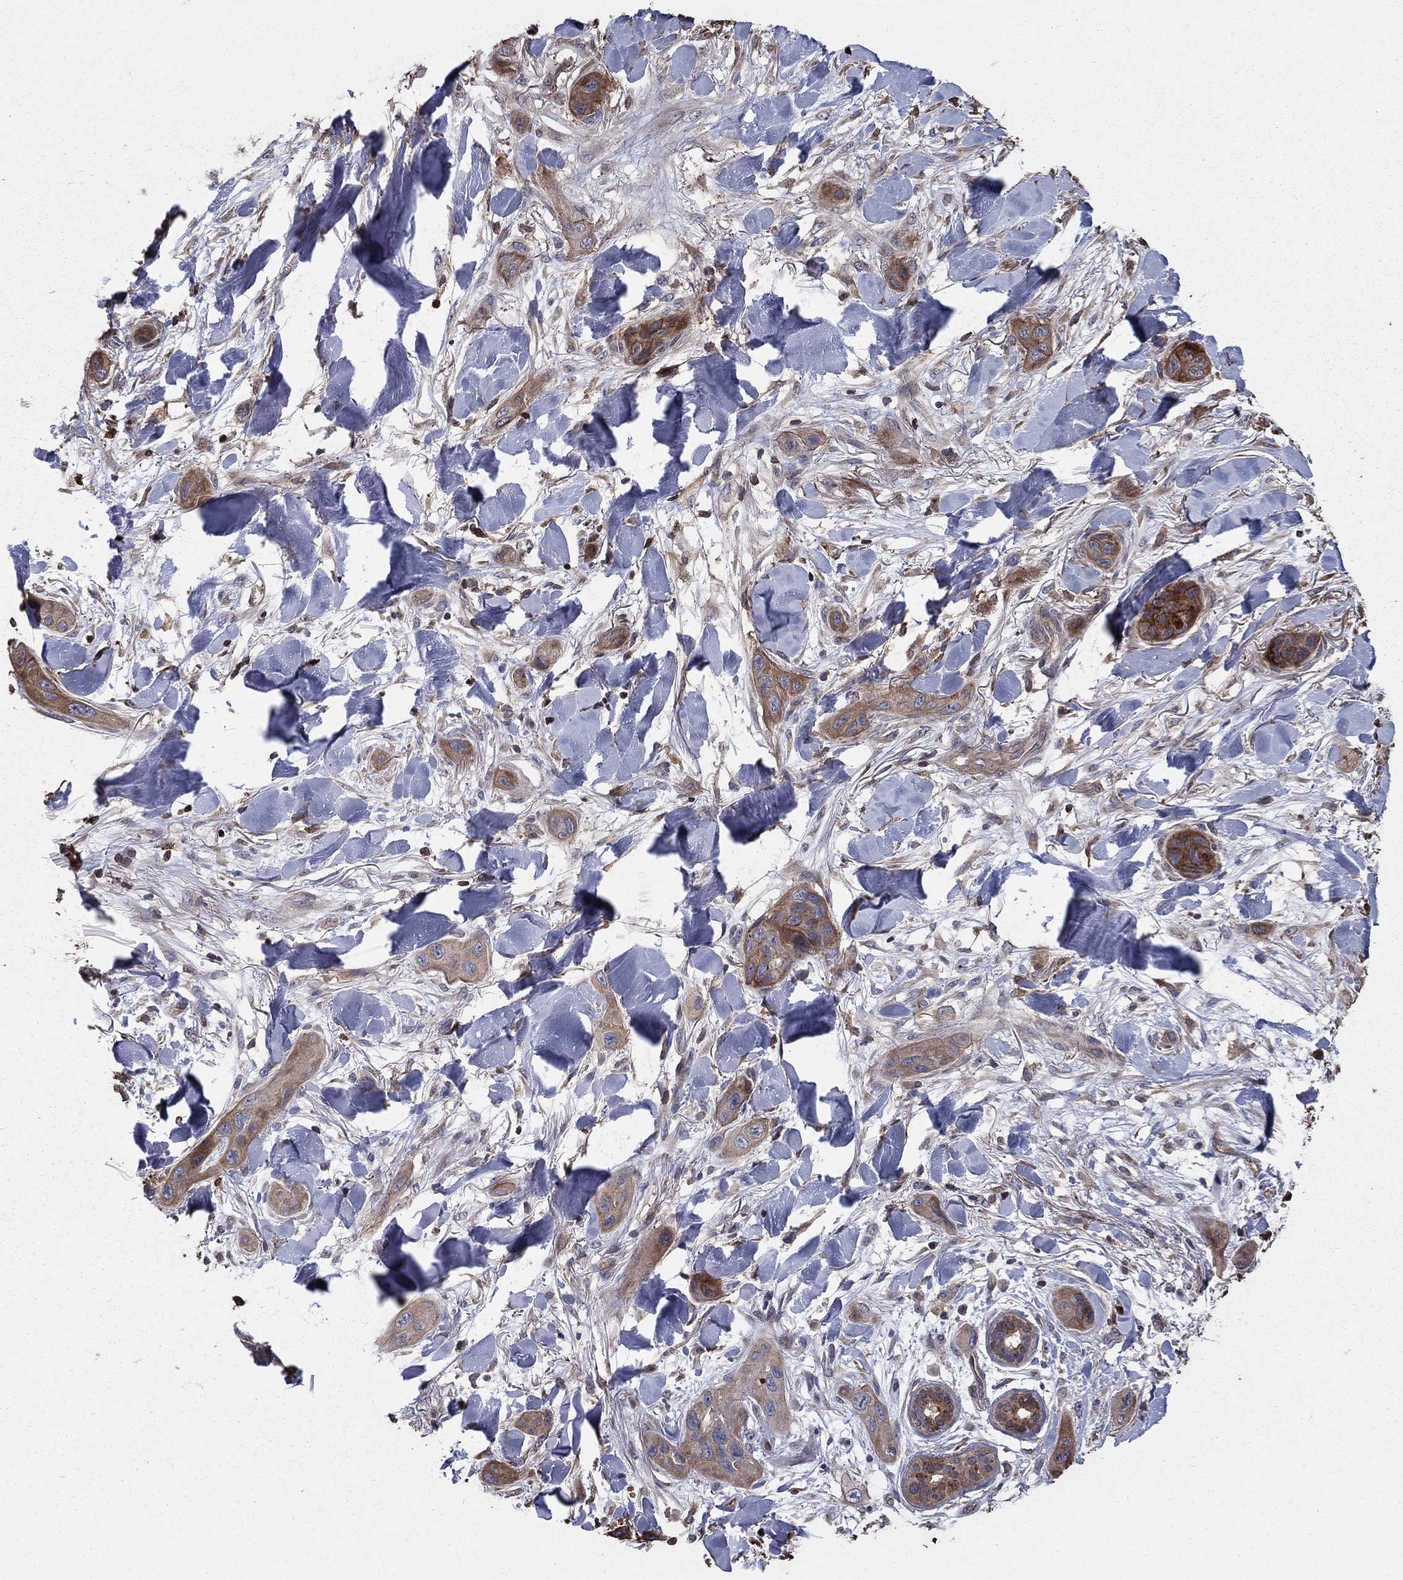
{"staining": {"intensity": "weak", "quantity": "<25%", "location": "cytoplasmic/membranous"}, "tissue": "skin cancer", "cell_type": "Tumor cells", "image_type": "cancer", "snomed": [{"axis": "morphology", "description": "Squamous cell carcinoma, NOS"}, {"axis": "topography", "description": "Skin"}], "caption": "DAB (3,3'-diaminobenzidine) immunohistochemical staining of skin squamous cell carcinoma displays no significant staining in tumor cells.", "gene": "GYG1", "patient": {"sex": "male", "age": 78}}